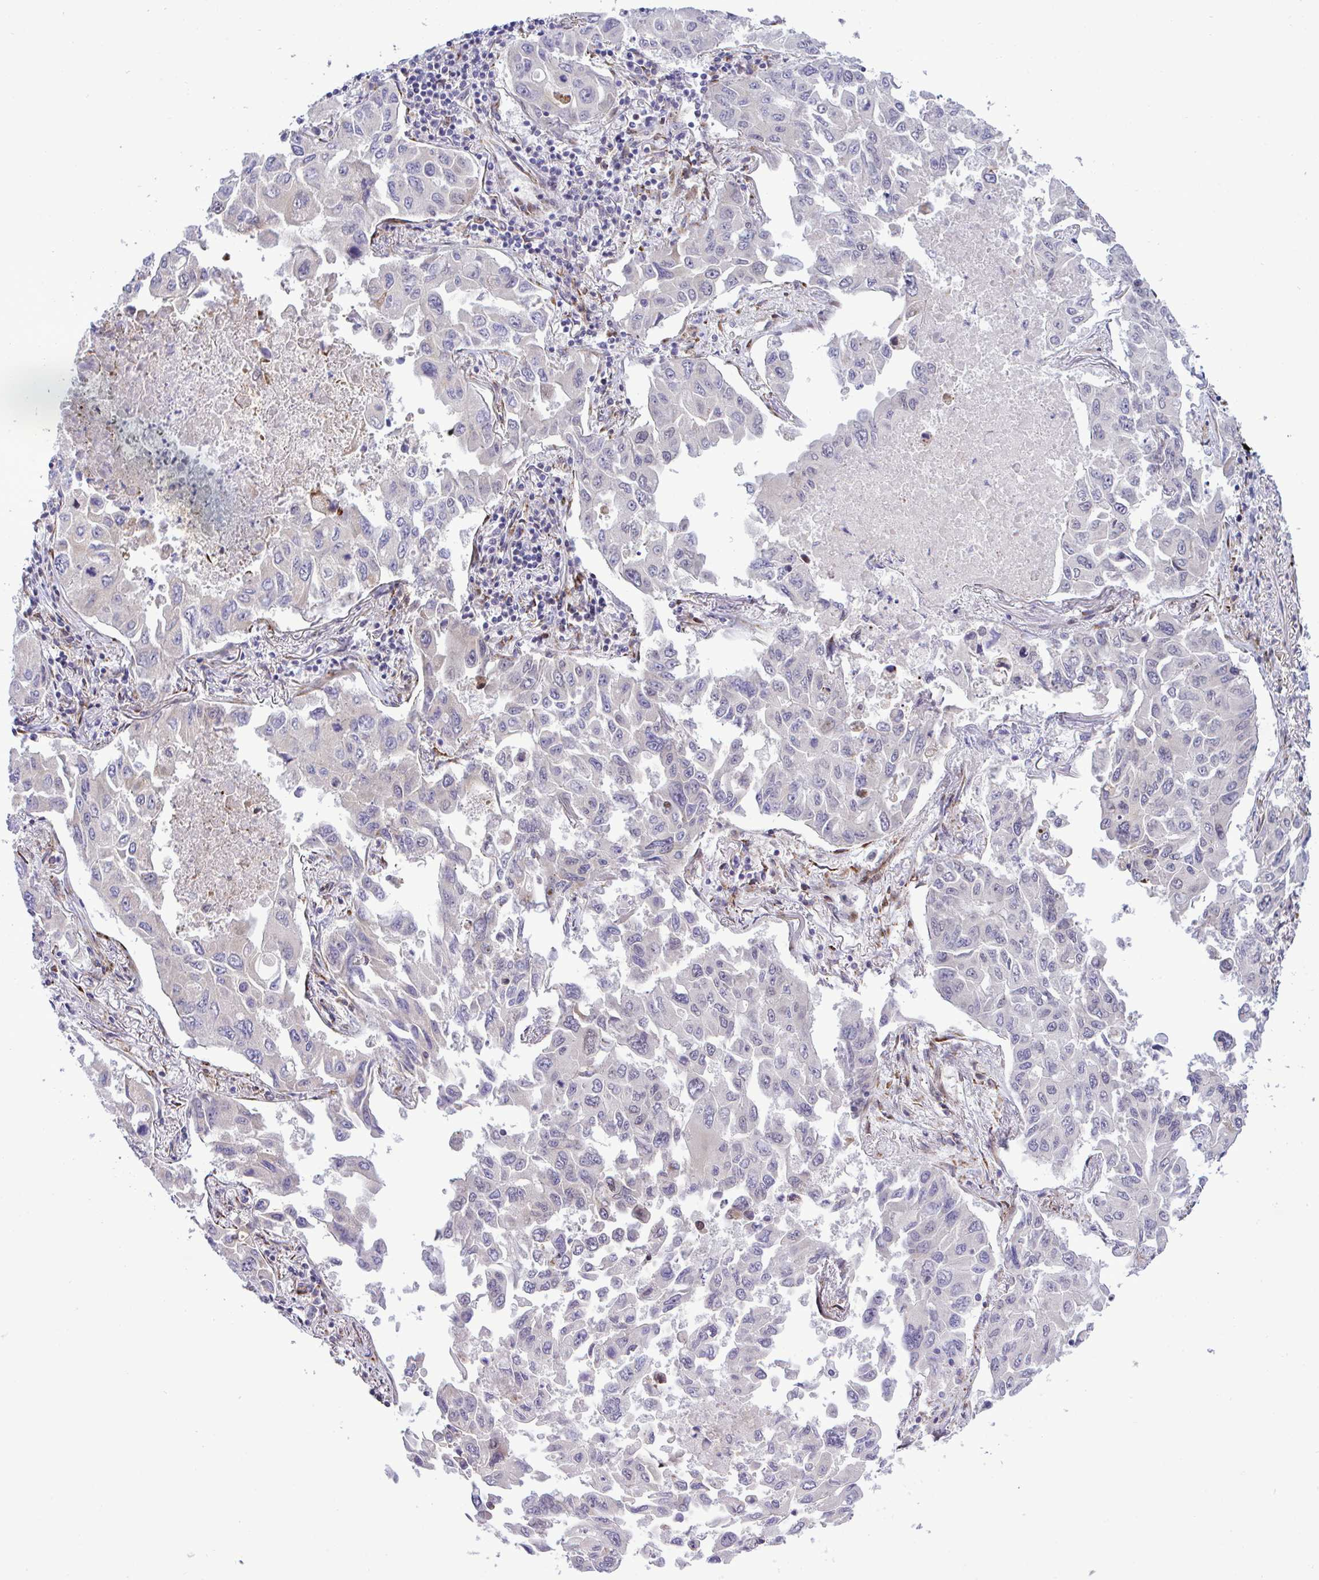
{"staining": {"intensity": "negative", "quantity": "none", "location": "none"}, "tissue": "lung cancer", "cell_type": "Tumor cells", "image_type": "cancer", "snomed": [{"axis": "morphology", "description": "Adenocarcinoma, NOS"}, {"axis": "topography", "description": "Lung"}], "caption": "The photomicrograph demonstrates no significant expression in tumor cells of adenocarcinoma (lung).", "gene": "CASTOR2", "patient": {"sex": "male", "age": 64}}